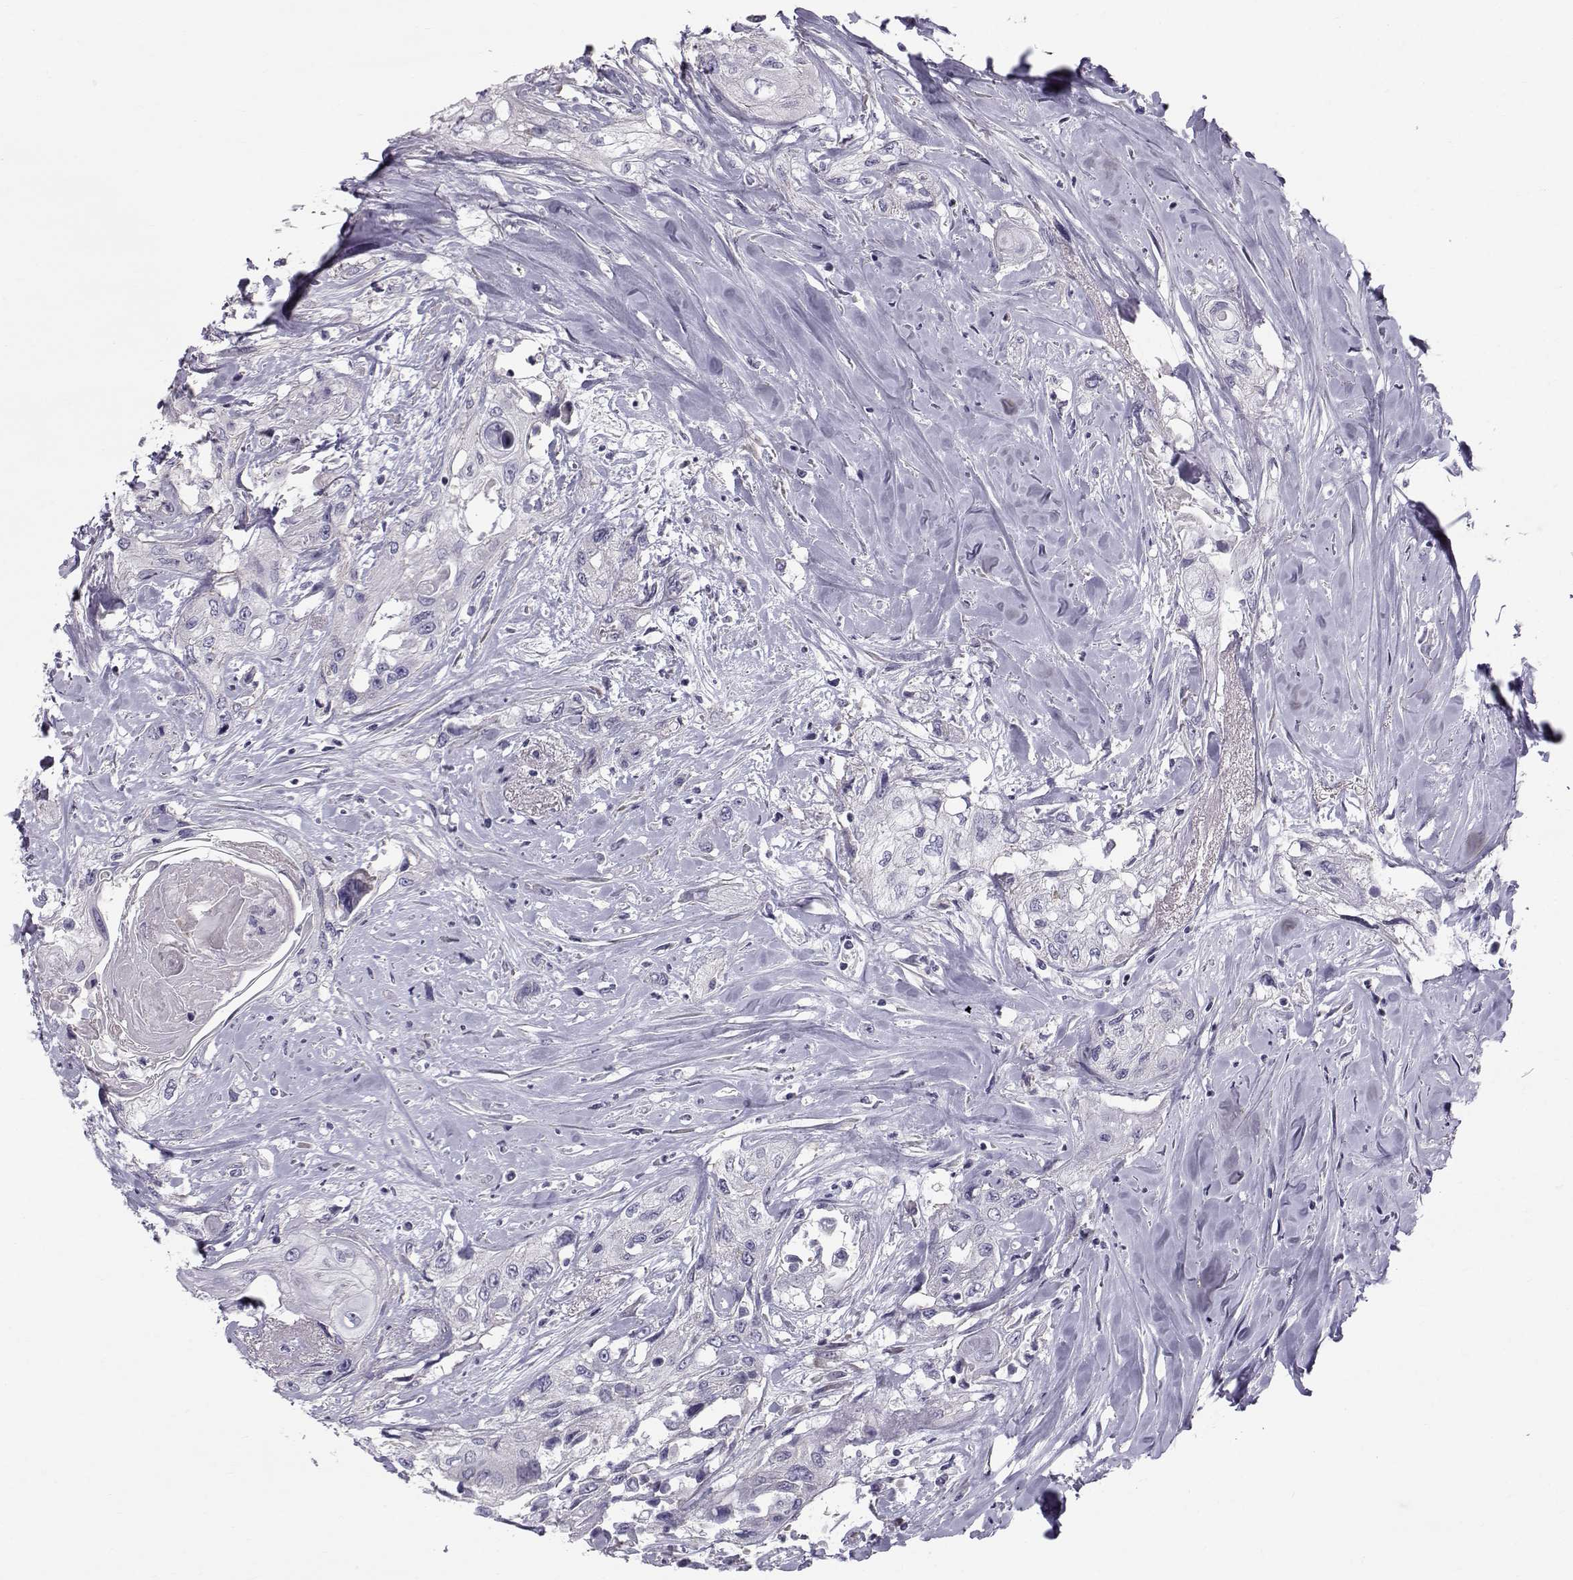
{"staining": {"intensity": "negative", "quantity": "none", "location": "none"}, "tissue": "head and neck cancer", "cell_type": "Tumor cells", "image_type": "cancer", "snomed": [{"axis": "morphology", "description": "Normal tissue, NOS"}, {"axis": "morphology", "description": "Squamous cell carcinoma, NOS"}, {"axis": "topography", "description": "Oral tissue"}, {"axis": "topography", "description": "Peripheral nerve tissue"}, {"axis": "topography", "description": "Head-Neck"}], "caption": "The photomicrograph displays no significant staining in tumor cells of squamous cell carcinoma (head and neck).", "gene": "QPCT", "patient": {"sex": "female", "age": 59}}